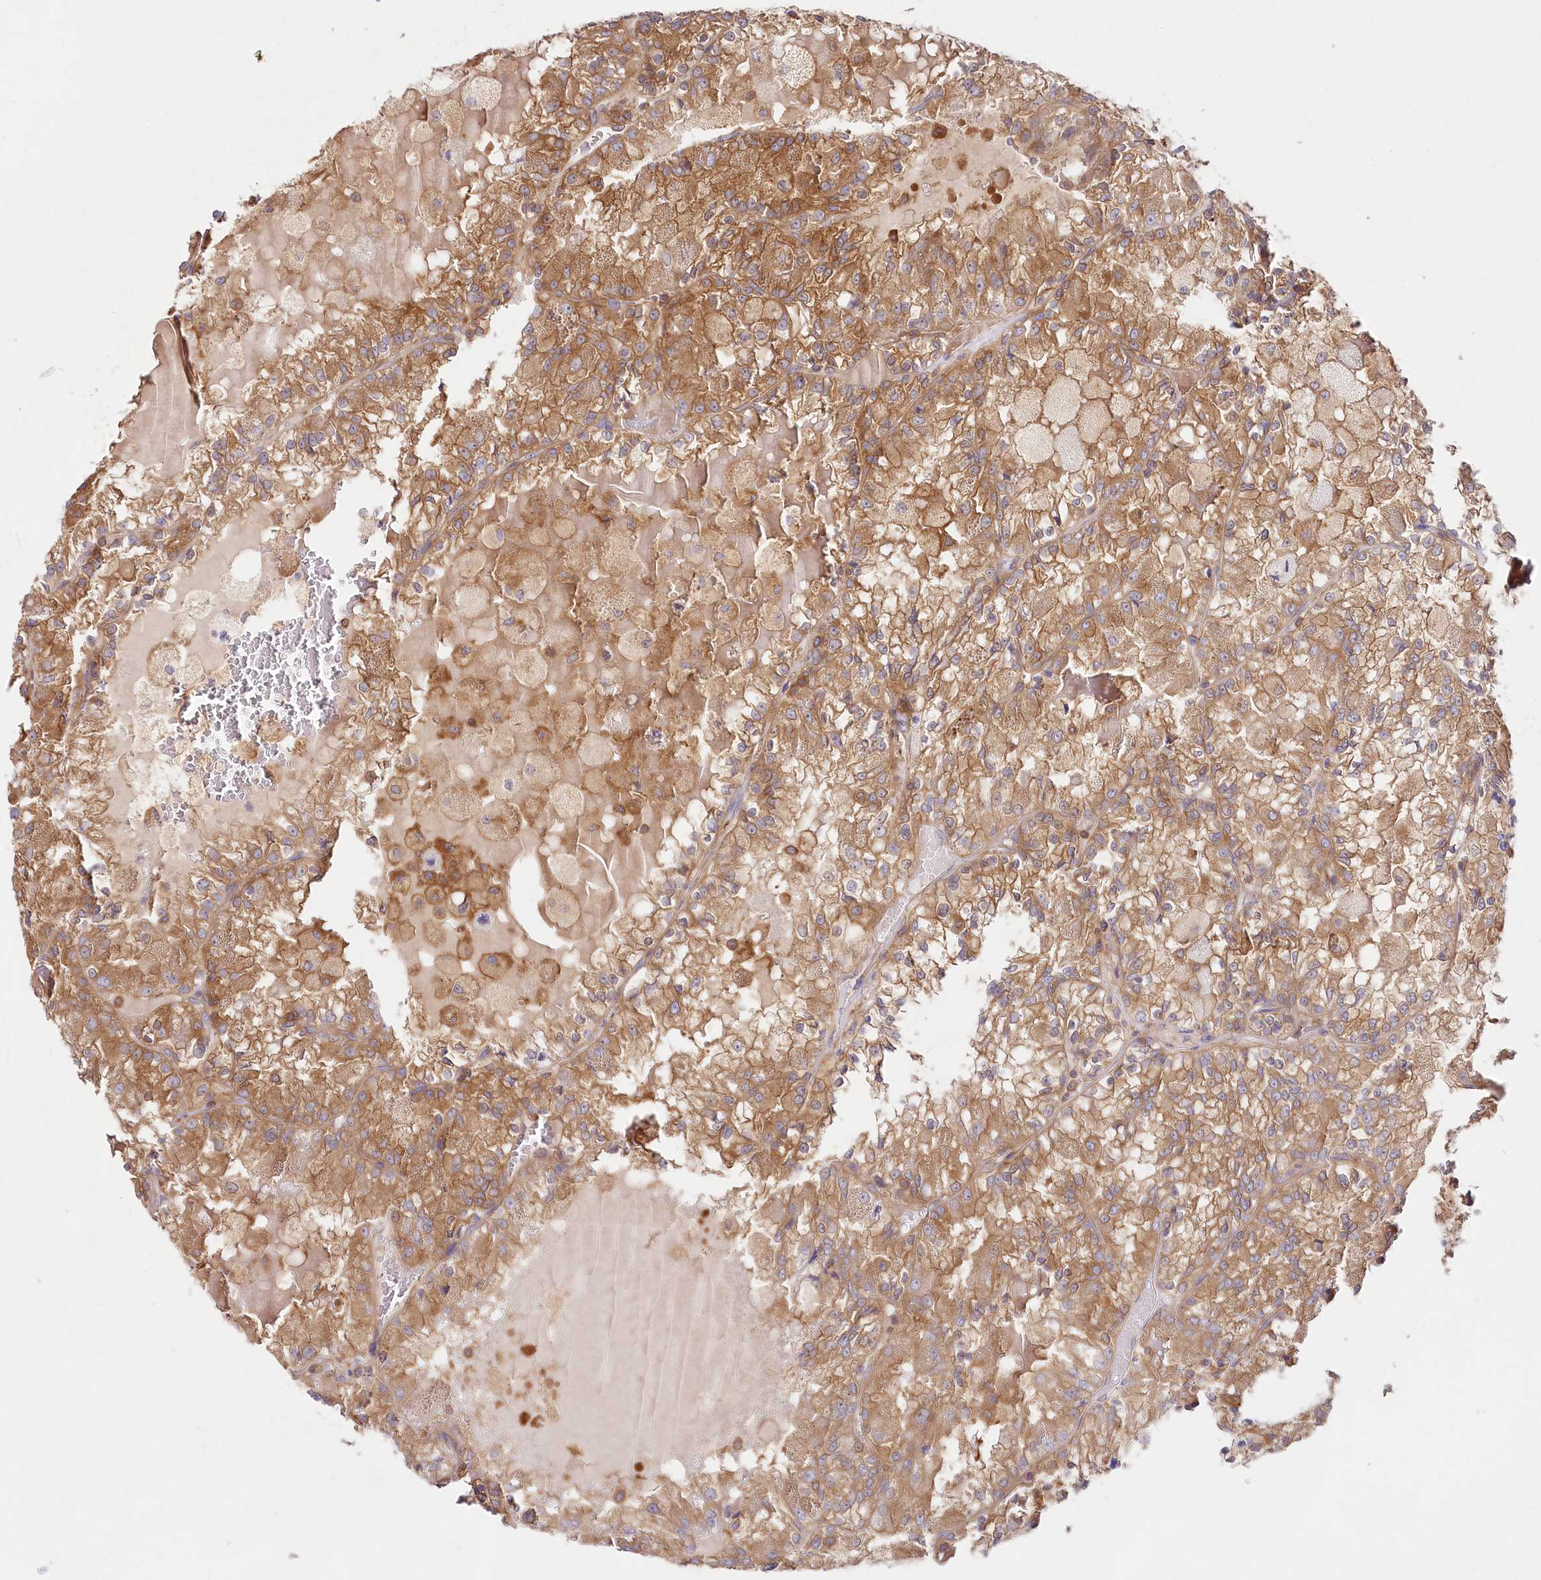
{"staining": {"intensity": "moderate", "quantity": ">75%", "location": "cytoplasmic/membranous"}, "tissue": "renal cancer", "cell_type": "Tumor cells", "image_type": "cancer", "snomed": [{"axis": "morphology", "description": "Adenocarcinoma, NOS"}, {"axis": "topography", "description": "Kidney"}], "caption": "A histopathology image showing moderate cytoplasmic/membranous expression in about >75% of tumor cells in renal cancer (adenocarcinoma), as visualized by brown immunohistochemical staining.", "gene": "ABRAXAS2", "patient": {"sex": "female", "age": 56}}